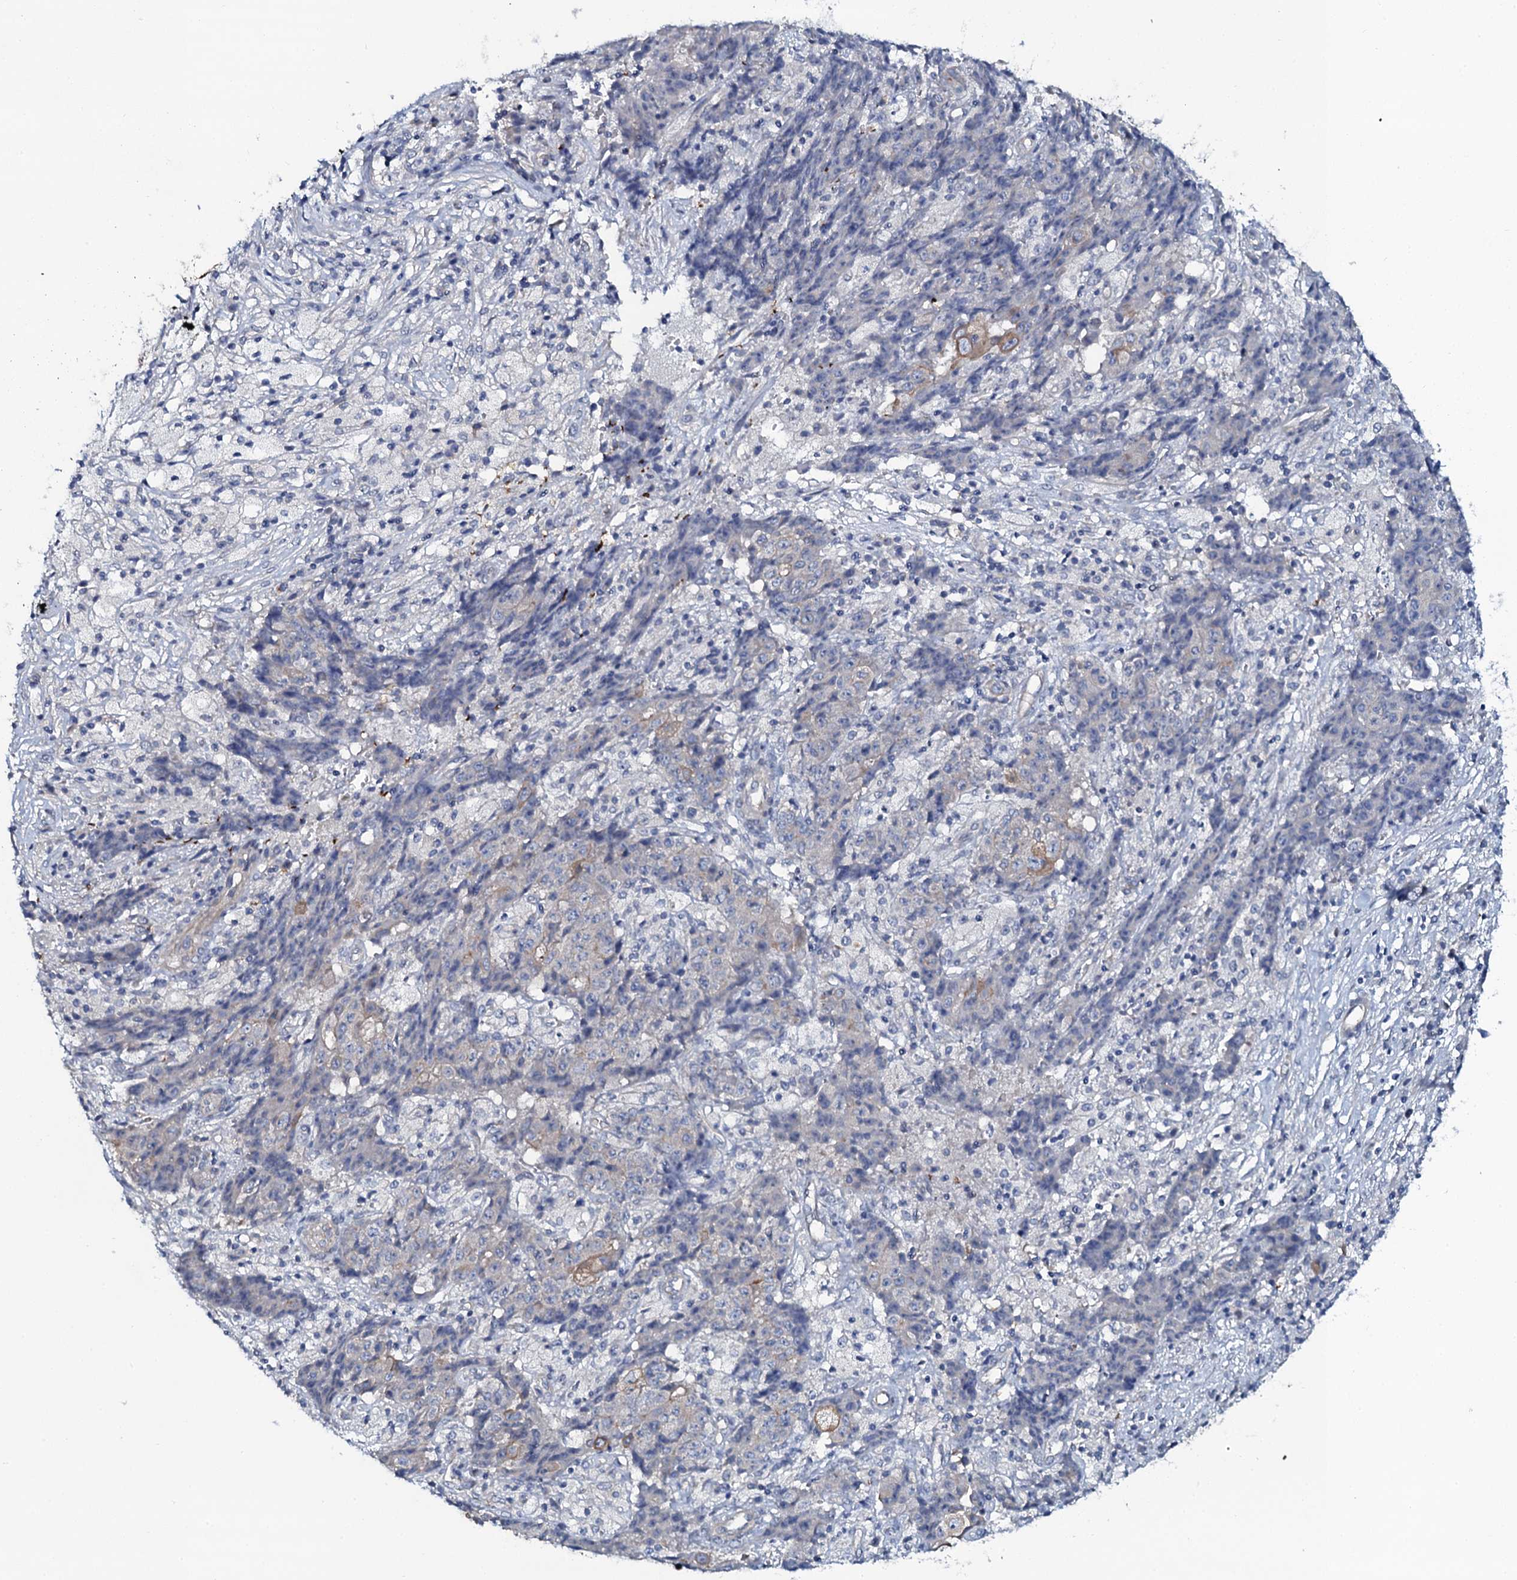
{"staining": {"intensity": "negative", "quantity": "none", "location": "none"}, "tissue": "ovarian cancer", "cell_type": "Tumor cells", "image_type": "cancer", "snomed": [{"axis": "morphology", "description": "Carcinoma, endometroid"}, {"axis": "topography", "description": "Ovary"}], "caption": "Immunohistochemistry of ovarian cancer (endometroid carcinoma) shows no positivity in tumor cells.", "gene": "C10orf88", "patient": {"sex": "female", "age": 42}}